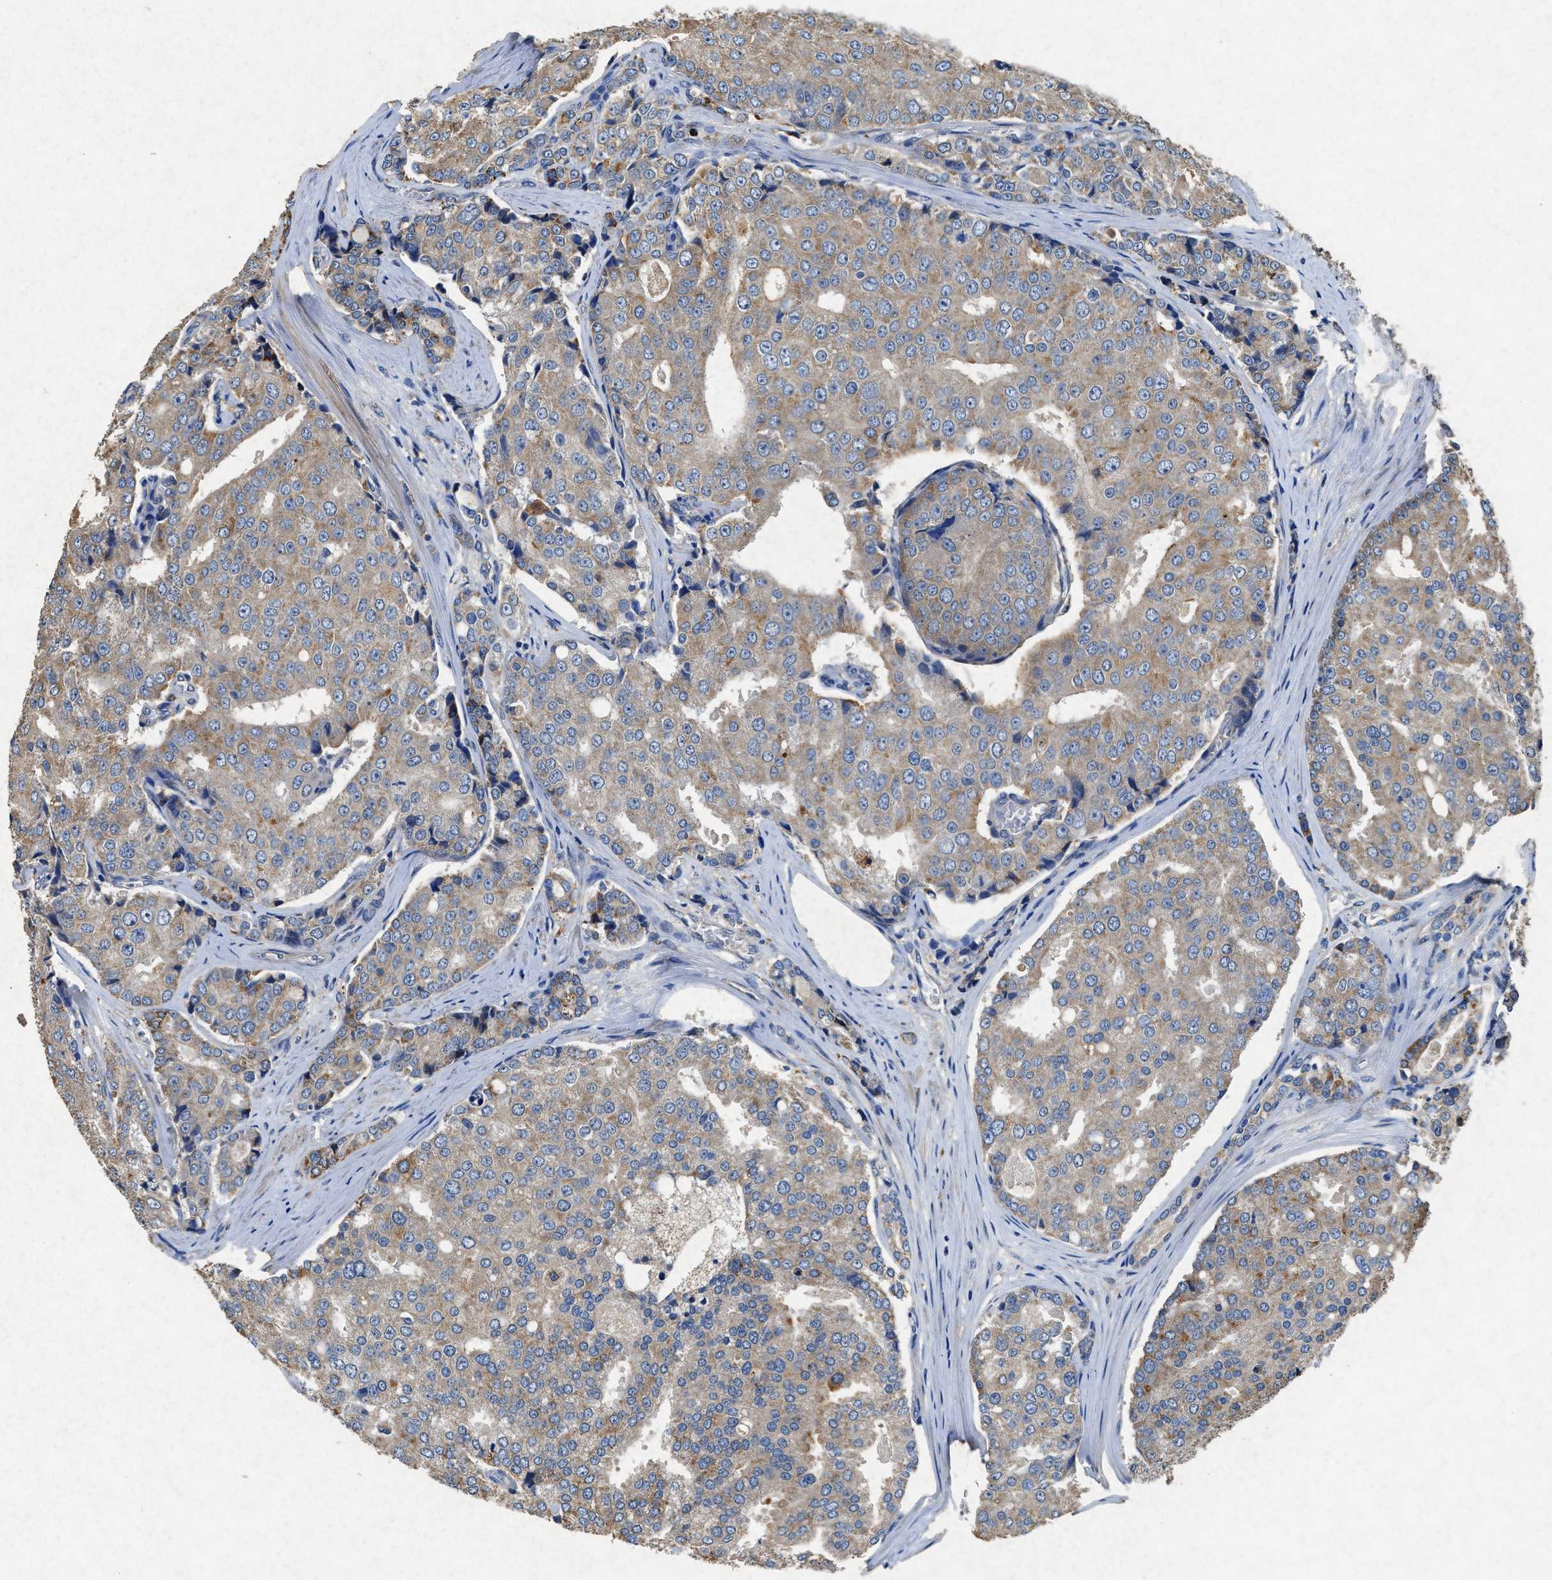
{"staining": {"intensity": "moderate", "quantity": ">75%", "location": "cytoplasmic/membranous"}, "tissue": "prostate cancer", "cell_type": "Tumor cells", "image_type": "cancer", "snomed": [{"axis": "morphology", "description": "Adenocarcinoma, High grade"}, {"axis": "topography", "description": "Prostate"}], "caption": "Immunohistochemistry of prostate cancer (adenocarcinoma (high-grade)) exhibits medium levels of moderate cytoplasmic/membranous expression in approximately >75% of tumor cells. The staining is performed using DAB brown chromogen to label protein expression. The nuclei are counter-stained blue using hematoxylin.", "gene": "CDK15", "patient": {"sex": "male", "age": 50}}